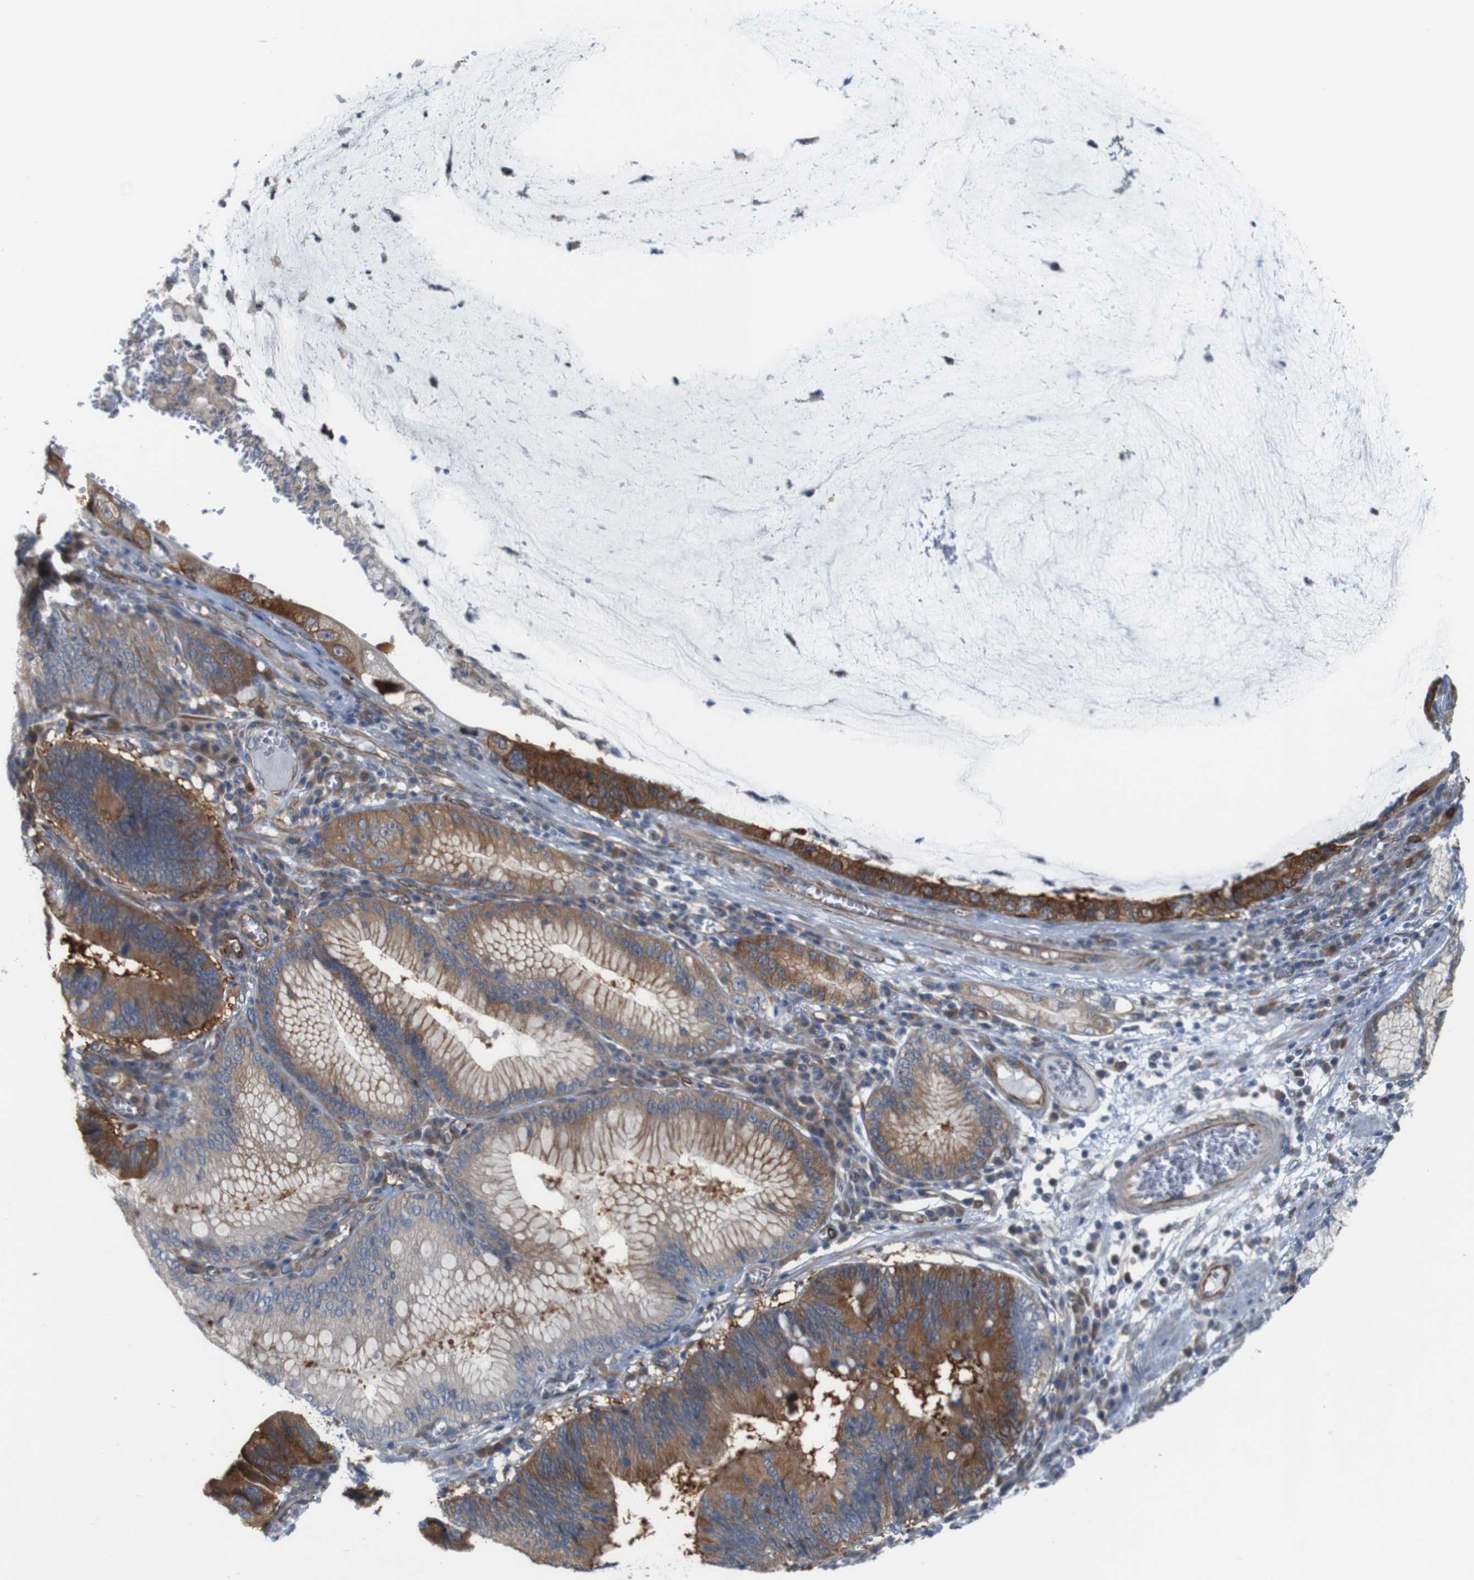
{"staining": {"intensity": "strong", "quantity": ">75%", "location": "cytoplasmic/membranous"}, "tissue": "stomach cancer", "cell_type": "Tumor cells", "image_type": "cancer", "snomed": [{"axis": "morphology", "description": "Adenocarcinoma, NOS"}, {"axis": "topography", "description": "Stomach"}], "caption": "Protein analysis of adenocarcinoma (stomach) tissue exhibits strong cytoplasmic/membranous staining in approximately >75% of tumor cells.", "gene": "JPH1", "patient": {"sex": "male", "age": 59}}